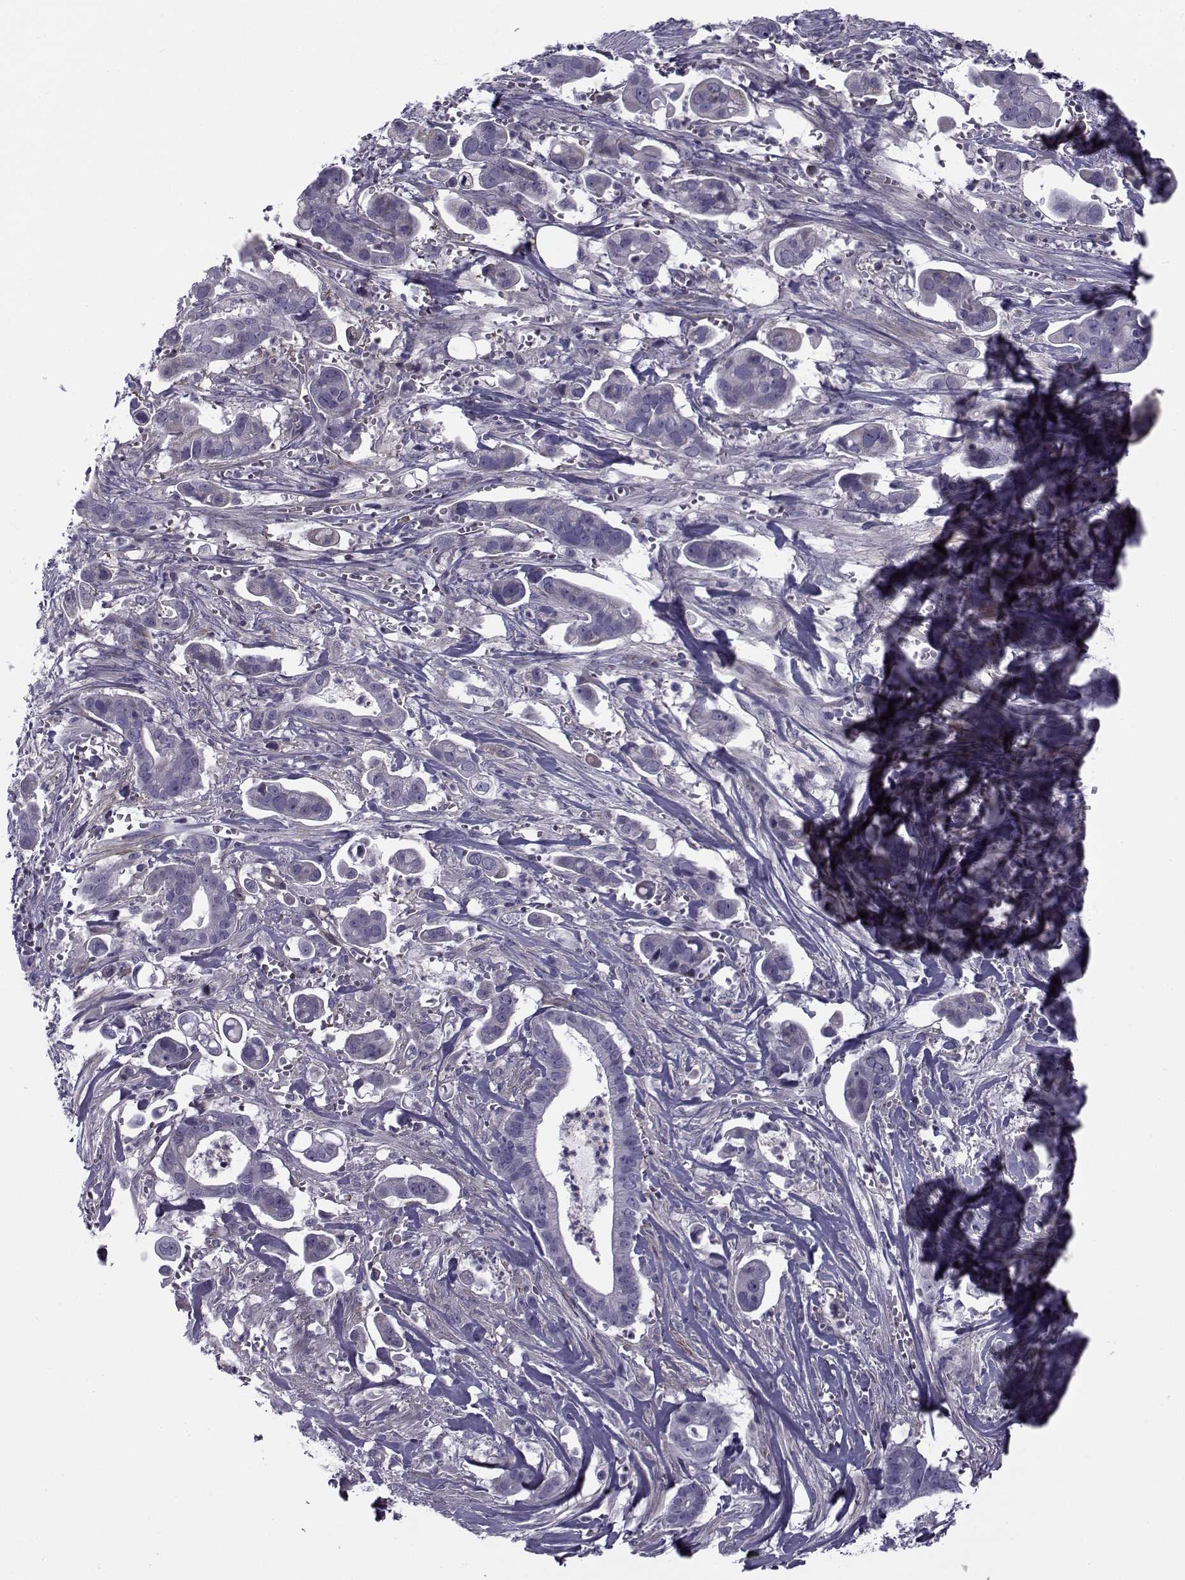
{"staining": {"intensity": "negative", "quantity": "none", "location": "none"}, "tissue": "pancreatic cancer", "cell_type": "Tumor cells", "image_type": "cancer", "snomed": [{"axis": "morphology", "description": "Adenocarcinoma, NOS"}, {"axis": "topography", "description": "Pancreas"}], "caption": "Tumor cells are negative for brown protein staining in adenocarcinoma (pancreatic). The staining is performed using DAB brown chromogen with nuclei counter-stained in using hematoxylin.", "gene": "LRRC27", "patient": {"sex": "male", "age": 61}}